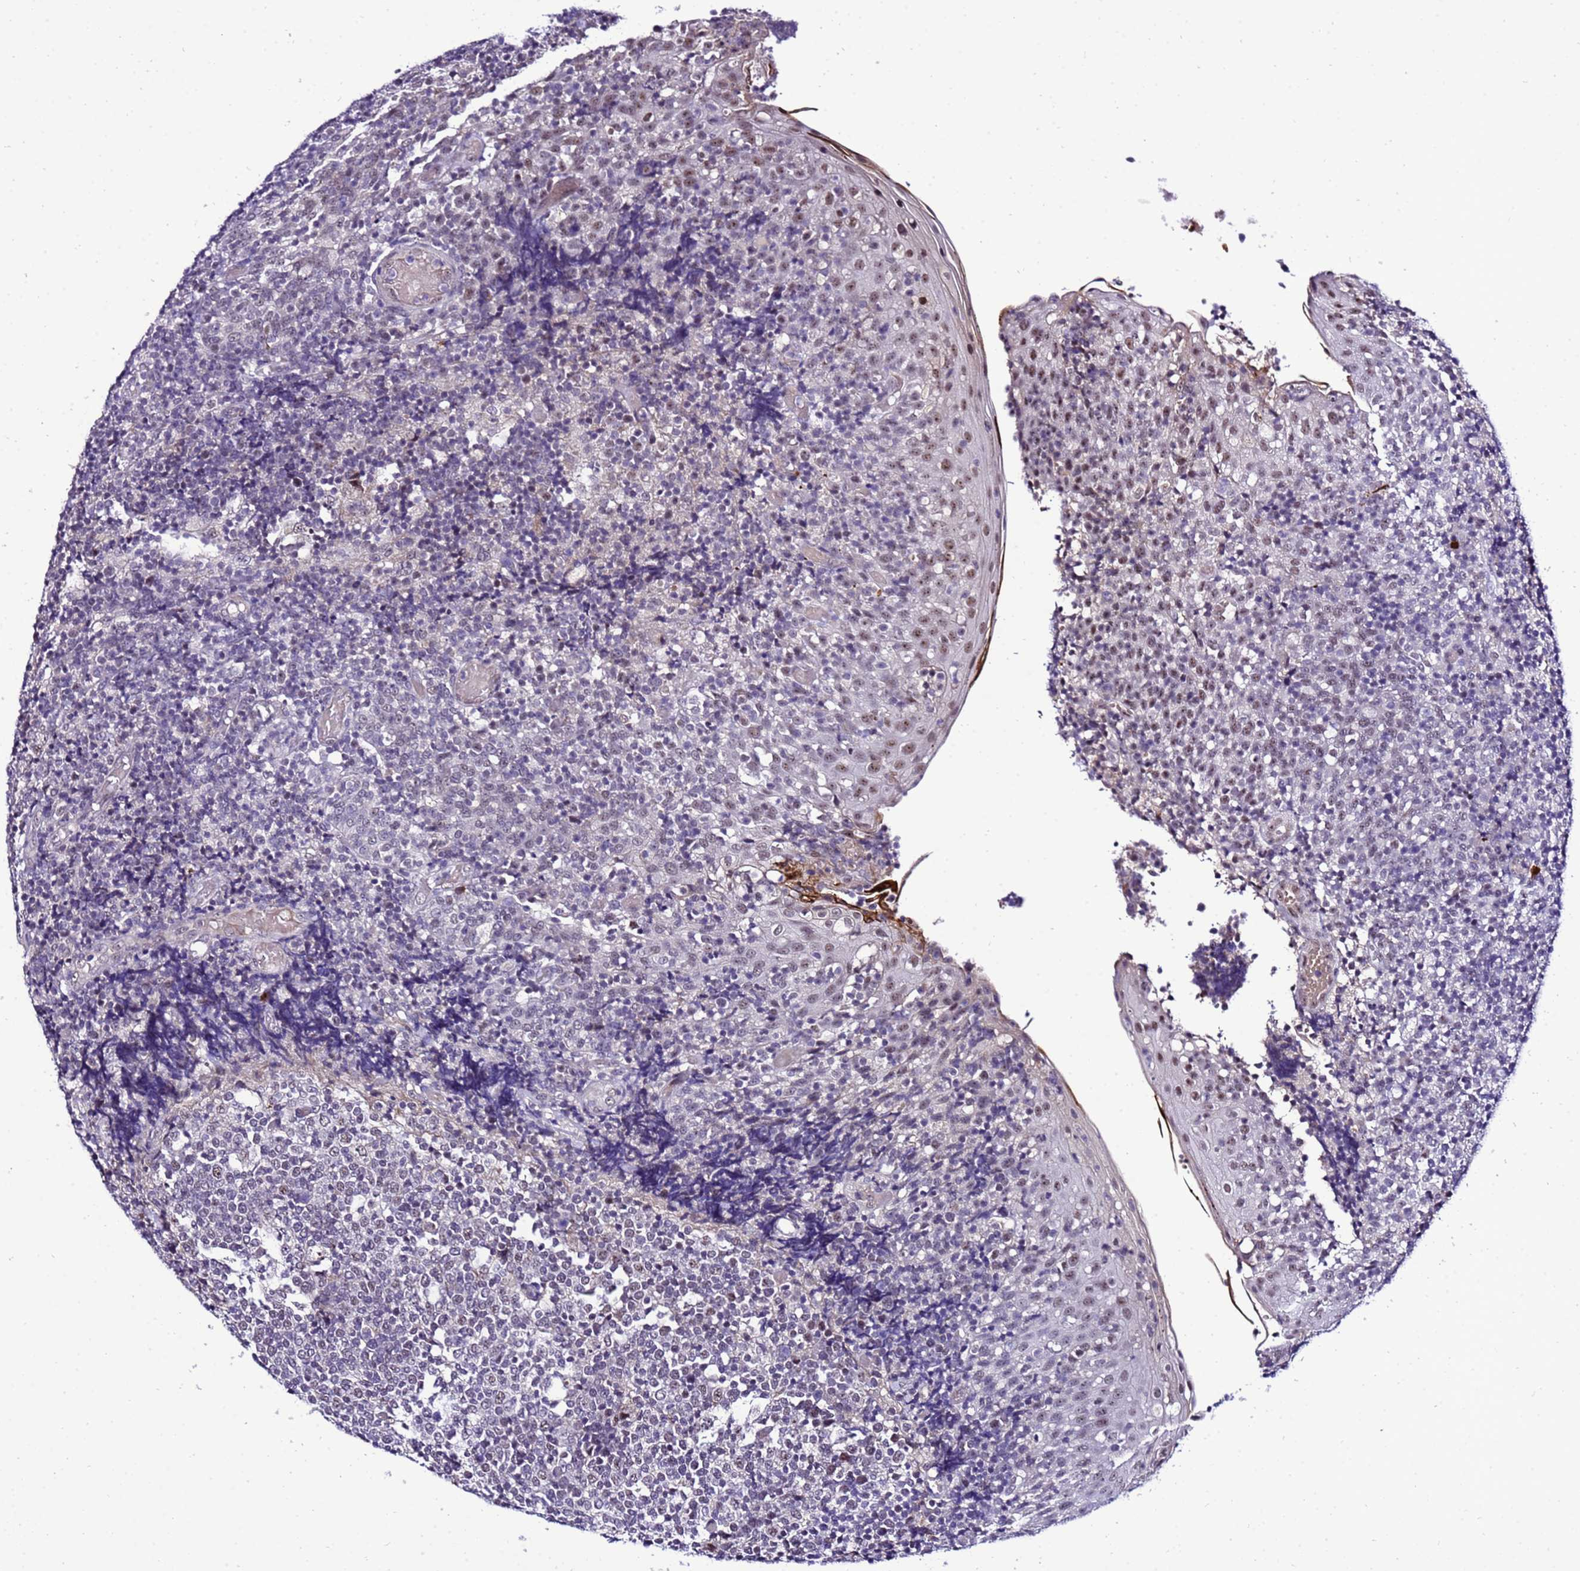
{"staining": {"intensity": "weak", "quantity": "<25%", "location": "nuclear"}, "tissue": "tonsil", "cell_type": "Germinal center cells", "image_type": "normal", "snomed": [{"axis": "morphology", "description": "Normal tissue, NOS"}, {"axis": "topography", "description": "Tonsil"}], "caption": "Immunohistochemistry histopathology image of benign tonsil stained for a protein (brown), which shows no staining in germinal center cells.", "gene": "C19orf47", "patient": {"sex": "female", "age": 19}}